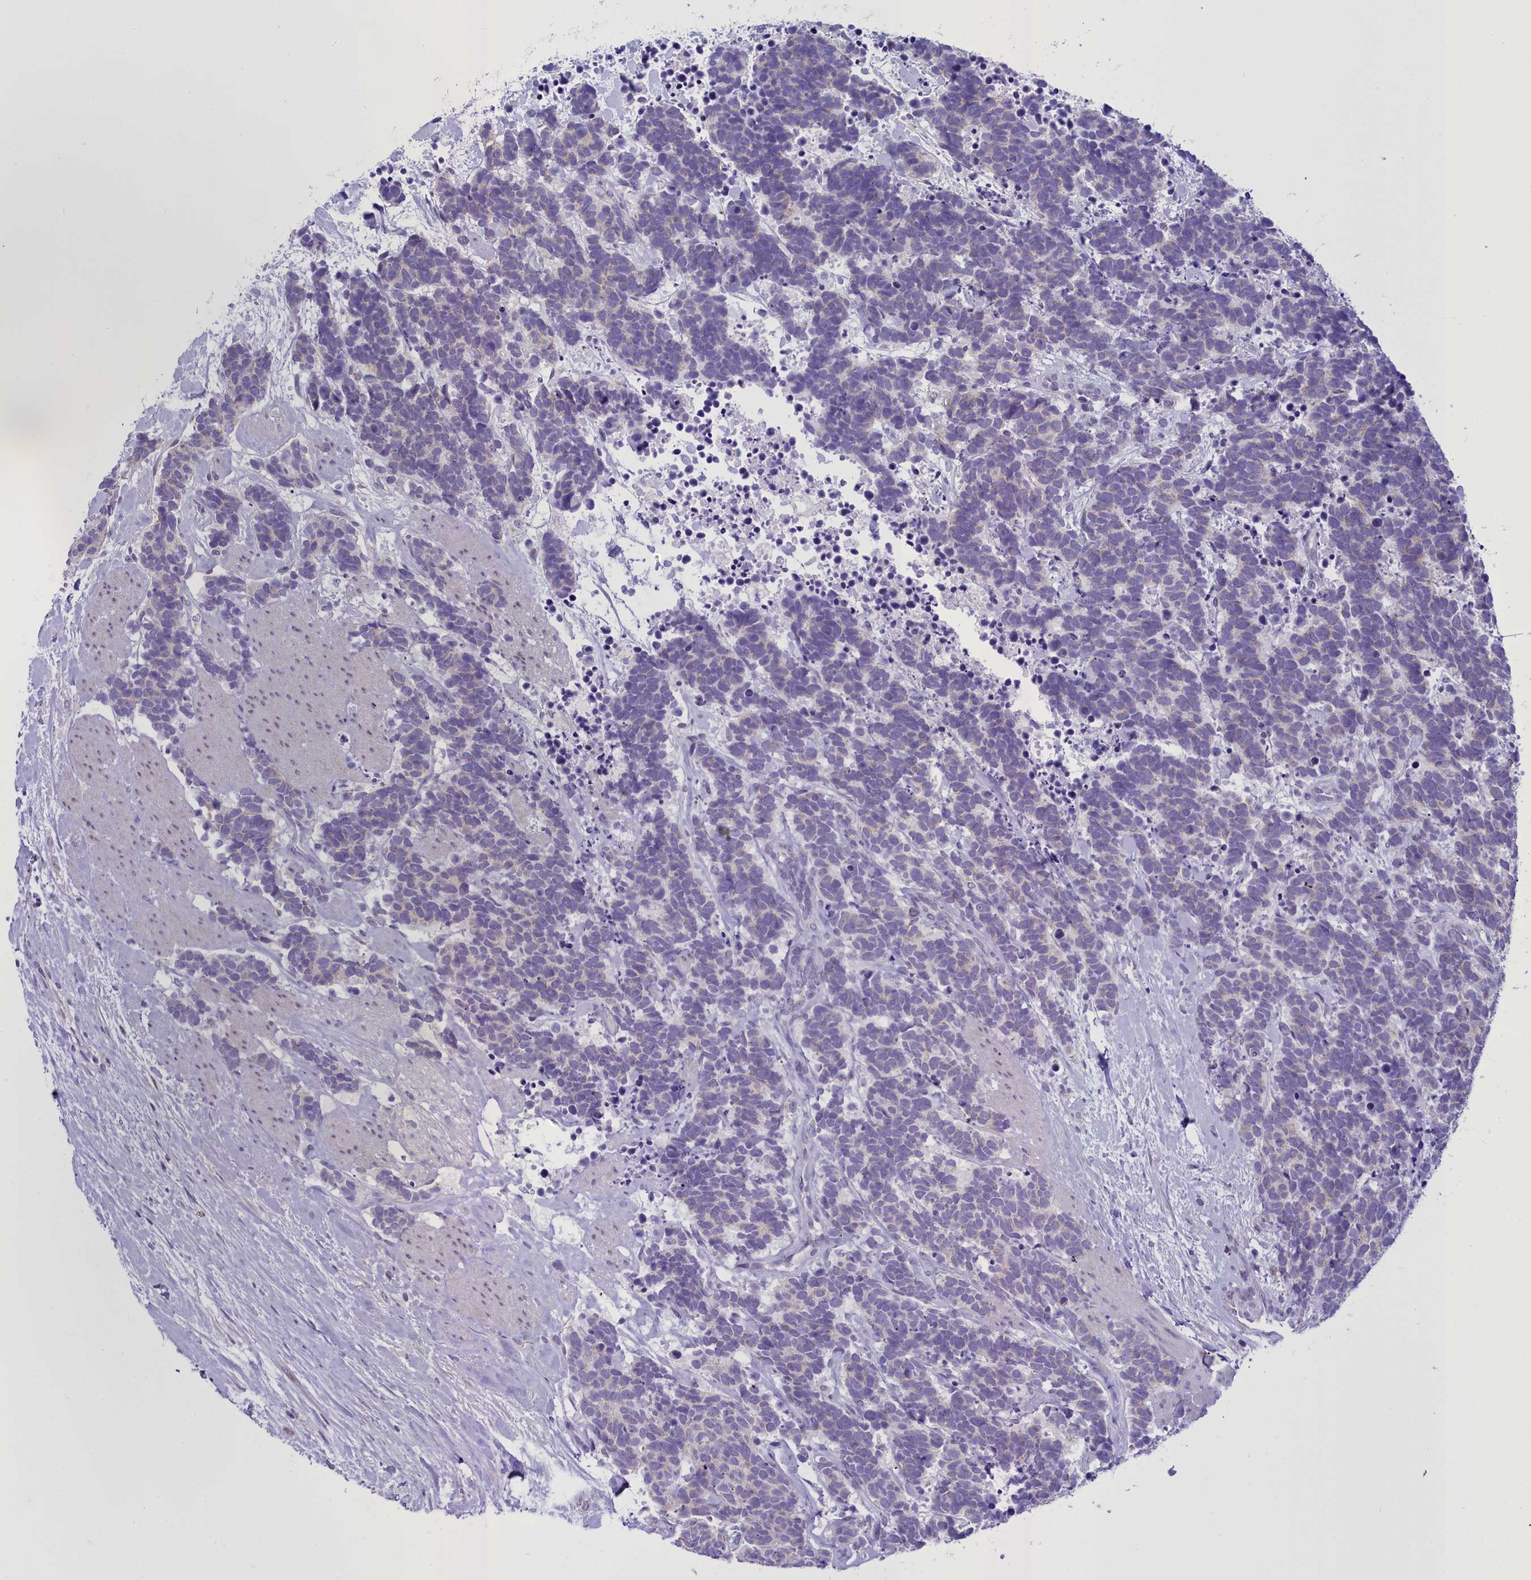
{"staining": {"intensity": "negative", "quantity": "none", "location": "none"}, "tissue": "carcinoid", "cell_type": "Tumor cells", "image_type": "cancer", "snomed": [{"axis": "morphology", "description": "Carcinoma, NOS"}, {"axis": "morphology", "description": "Carcinoid, malignant, NOS"}, {"axis": "topography", "description": "Prostate"}], "caption": "Micrograph shows no protein staining in tumor cells of carcinoma tissue.", "gene": "B9D2", "patient": {"sex": "male", "age": 57}}